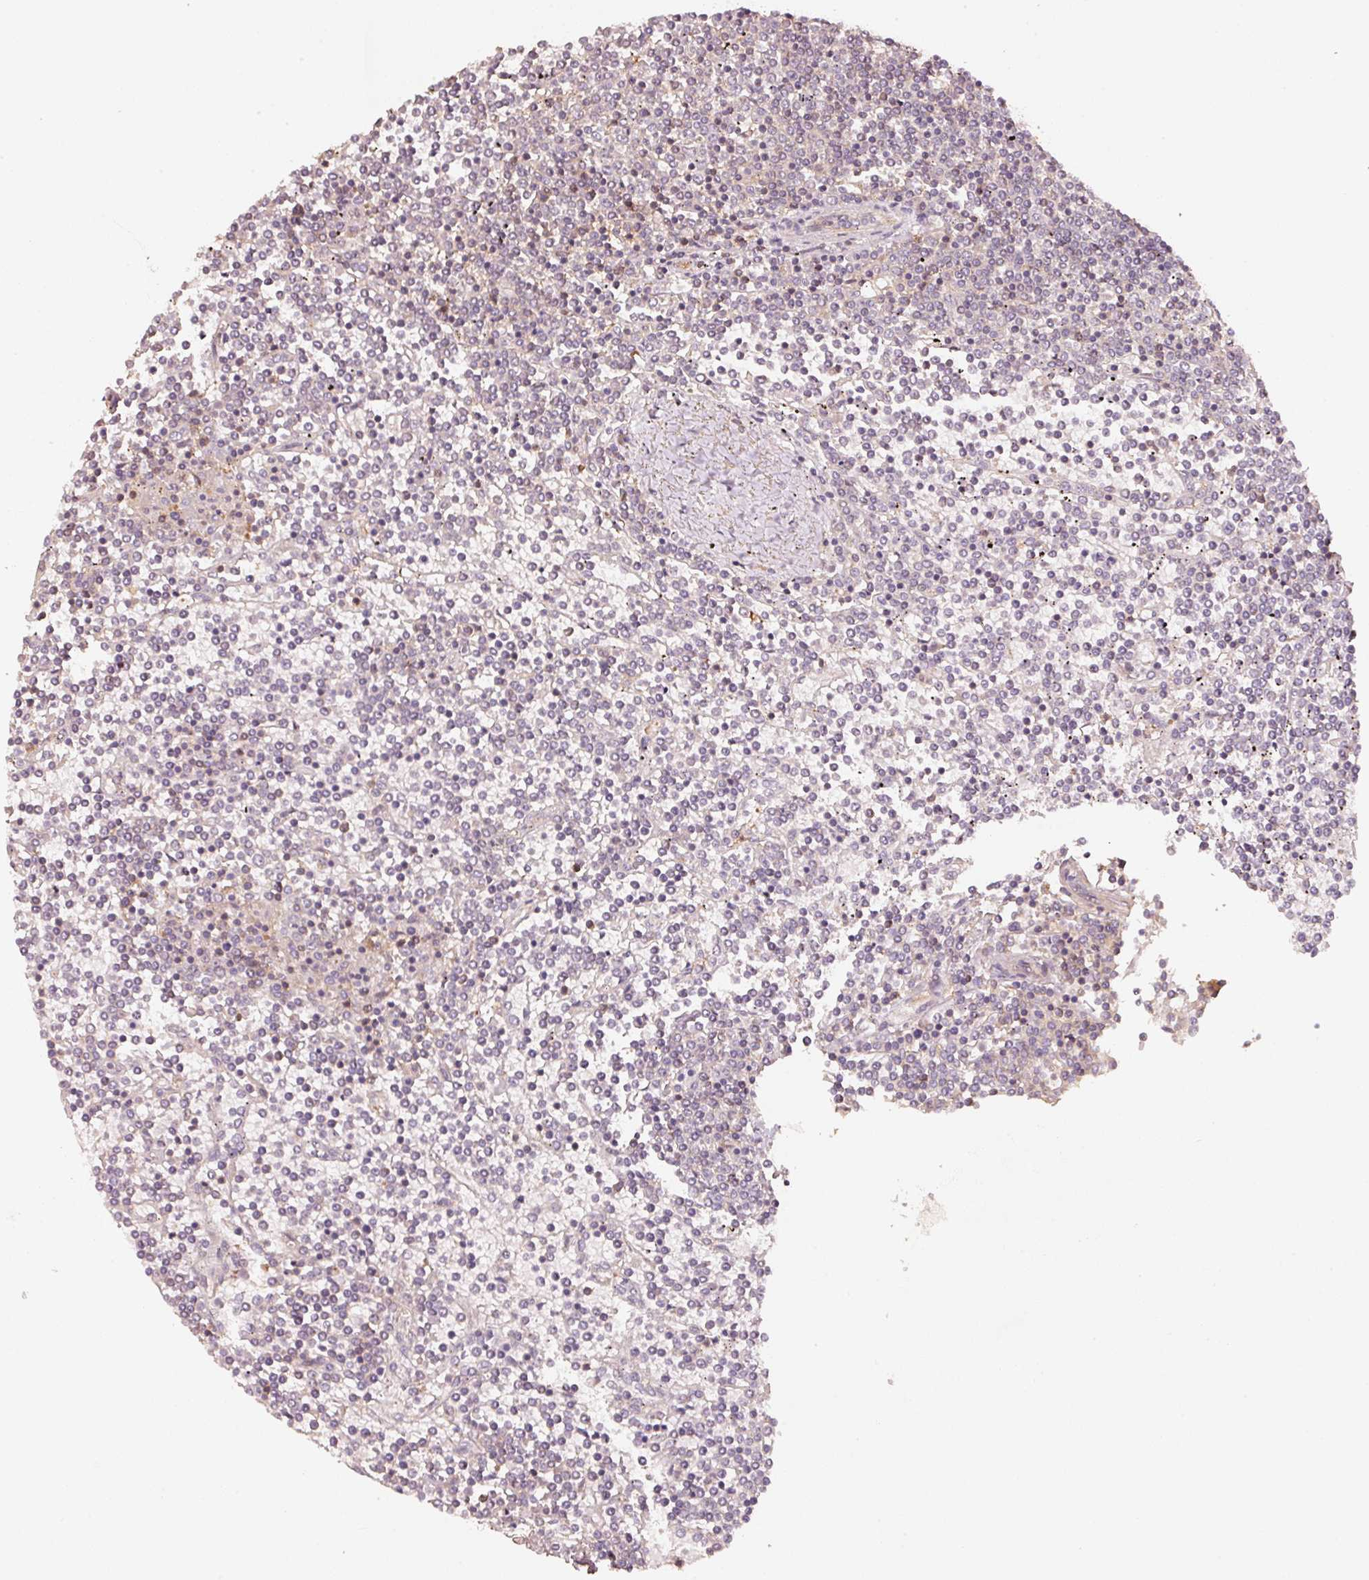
{"staining": {"intensity": "negative", "quantity": "none", "location": "none"}, "tissue": "lymphoma", "cell_type": "Tumor cells", "image_type": "cancer", "snomed": [{"axis": "morphology", "description": "Malignant lymphoma, non-Hodgkin's type, Low grade"}, {"axis": "topography", "description": "Spleen"}], "caption": "Human low-grade malignant lymphoma, non-Hodgkin's type stained for a protein using immunohistochemistry exhibits no positivity in tumor cells.", "gene": "CEP95", "patient": {"sex": "female", "age": 19}}